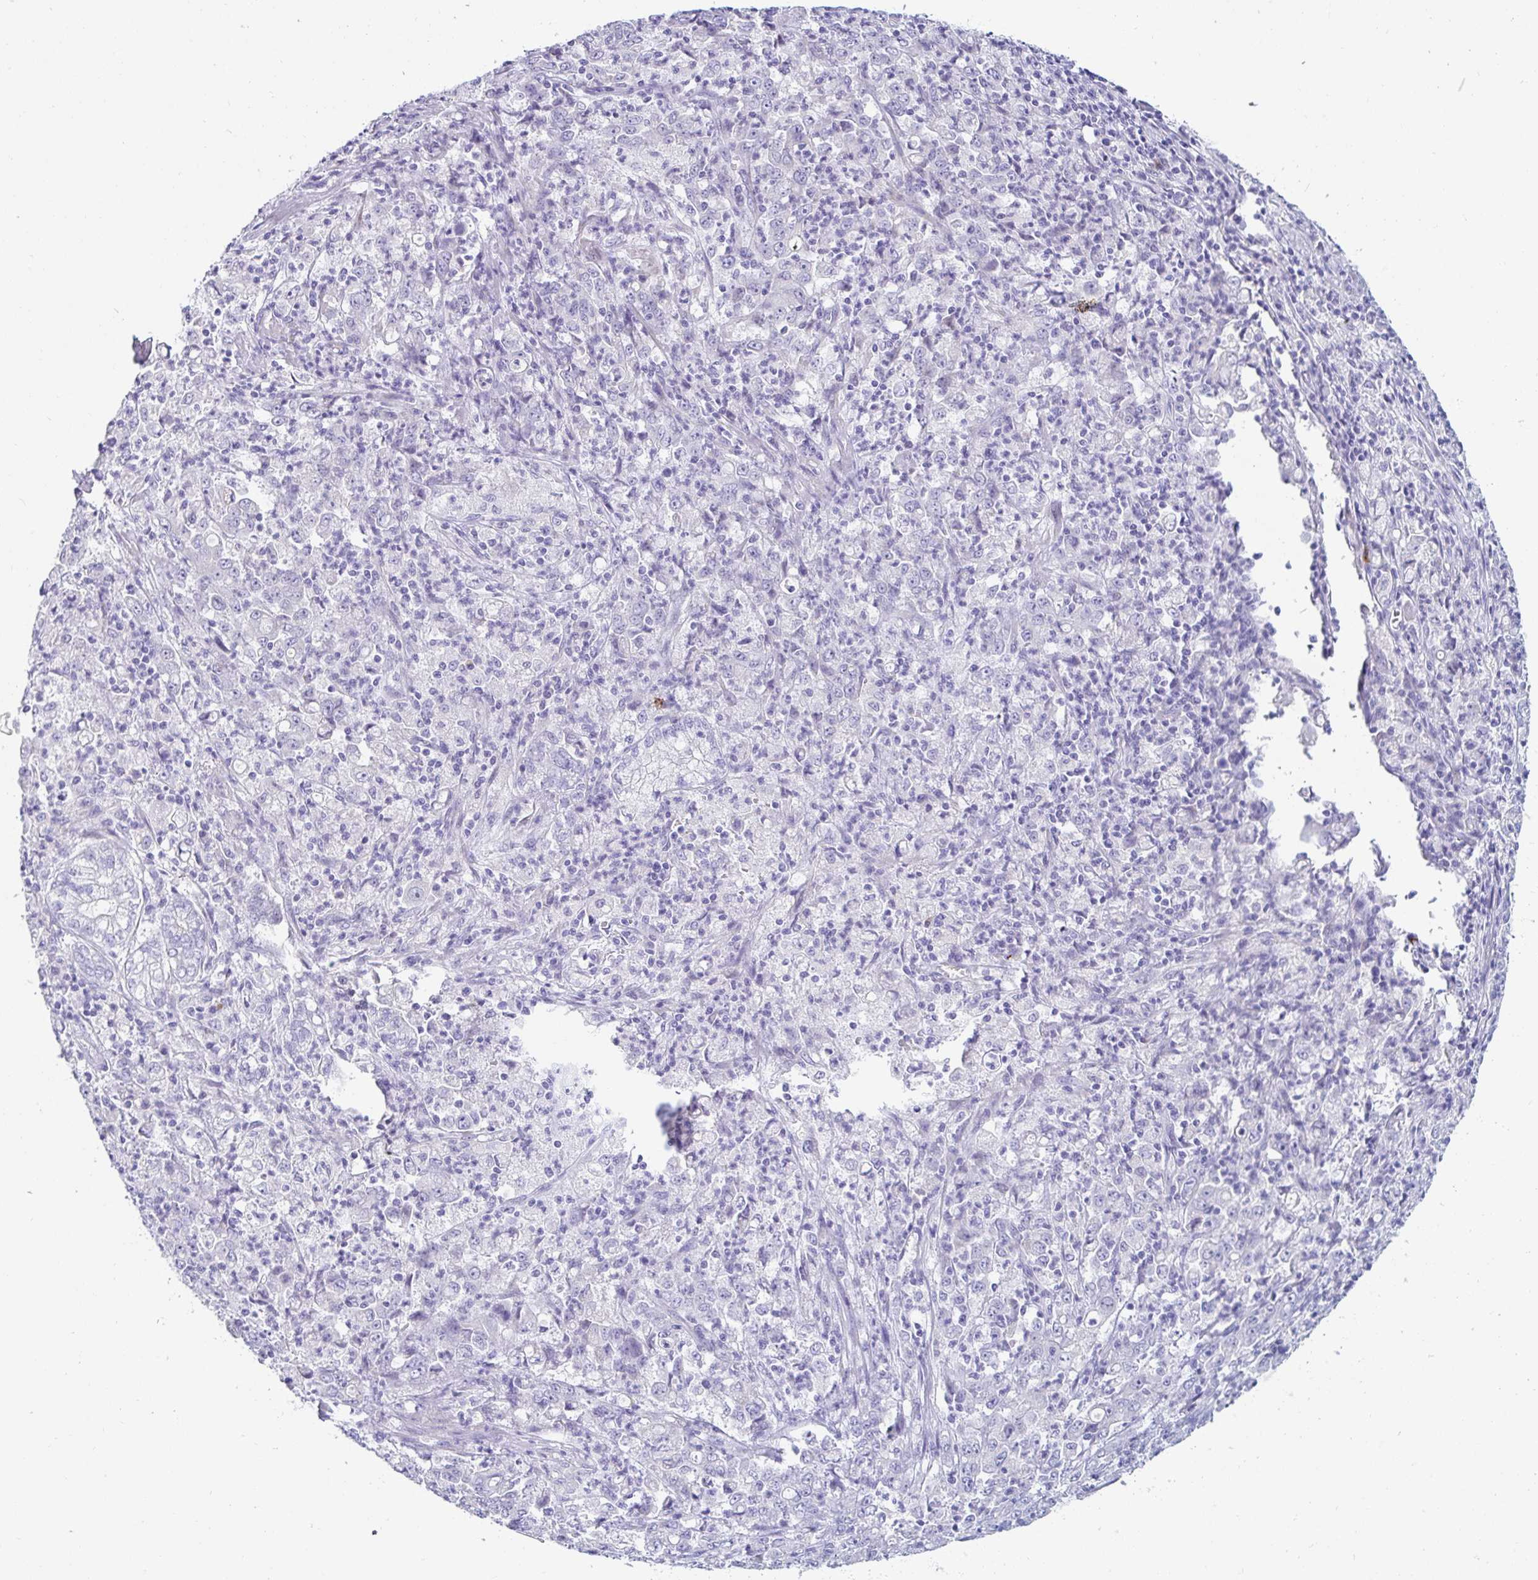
{"staining": {"intensity": "negative", "quantity": "none", "location": "none"}, "tissue": "stomach cancer", "cell_type": "Tumor cells", "image_type": "cancer", "snomed": [{"axis": "morphology", "description": "Adenocarcinoma, NOS"}, {"axis": "topography", "description": "Stomach, lower"}], "caption": "There is no significant positivity in tumor cells of adenocarcinoma (stomach).", "gene": "C4orf17", "patient": {"sex": "female", "age": 71}}